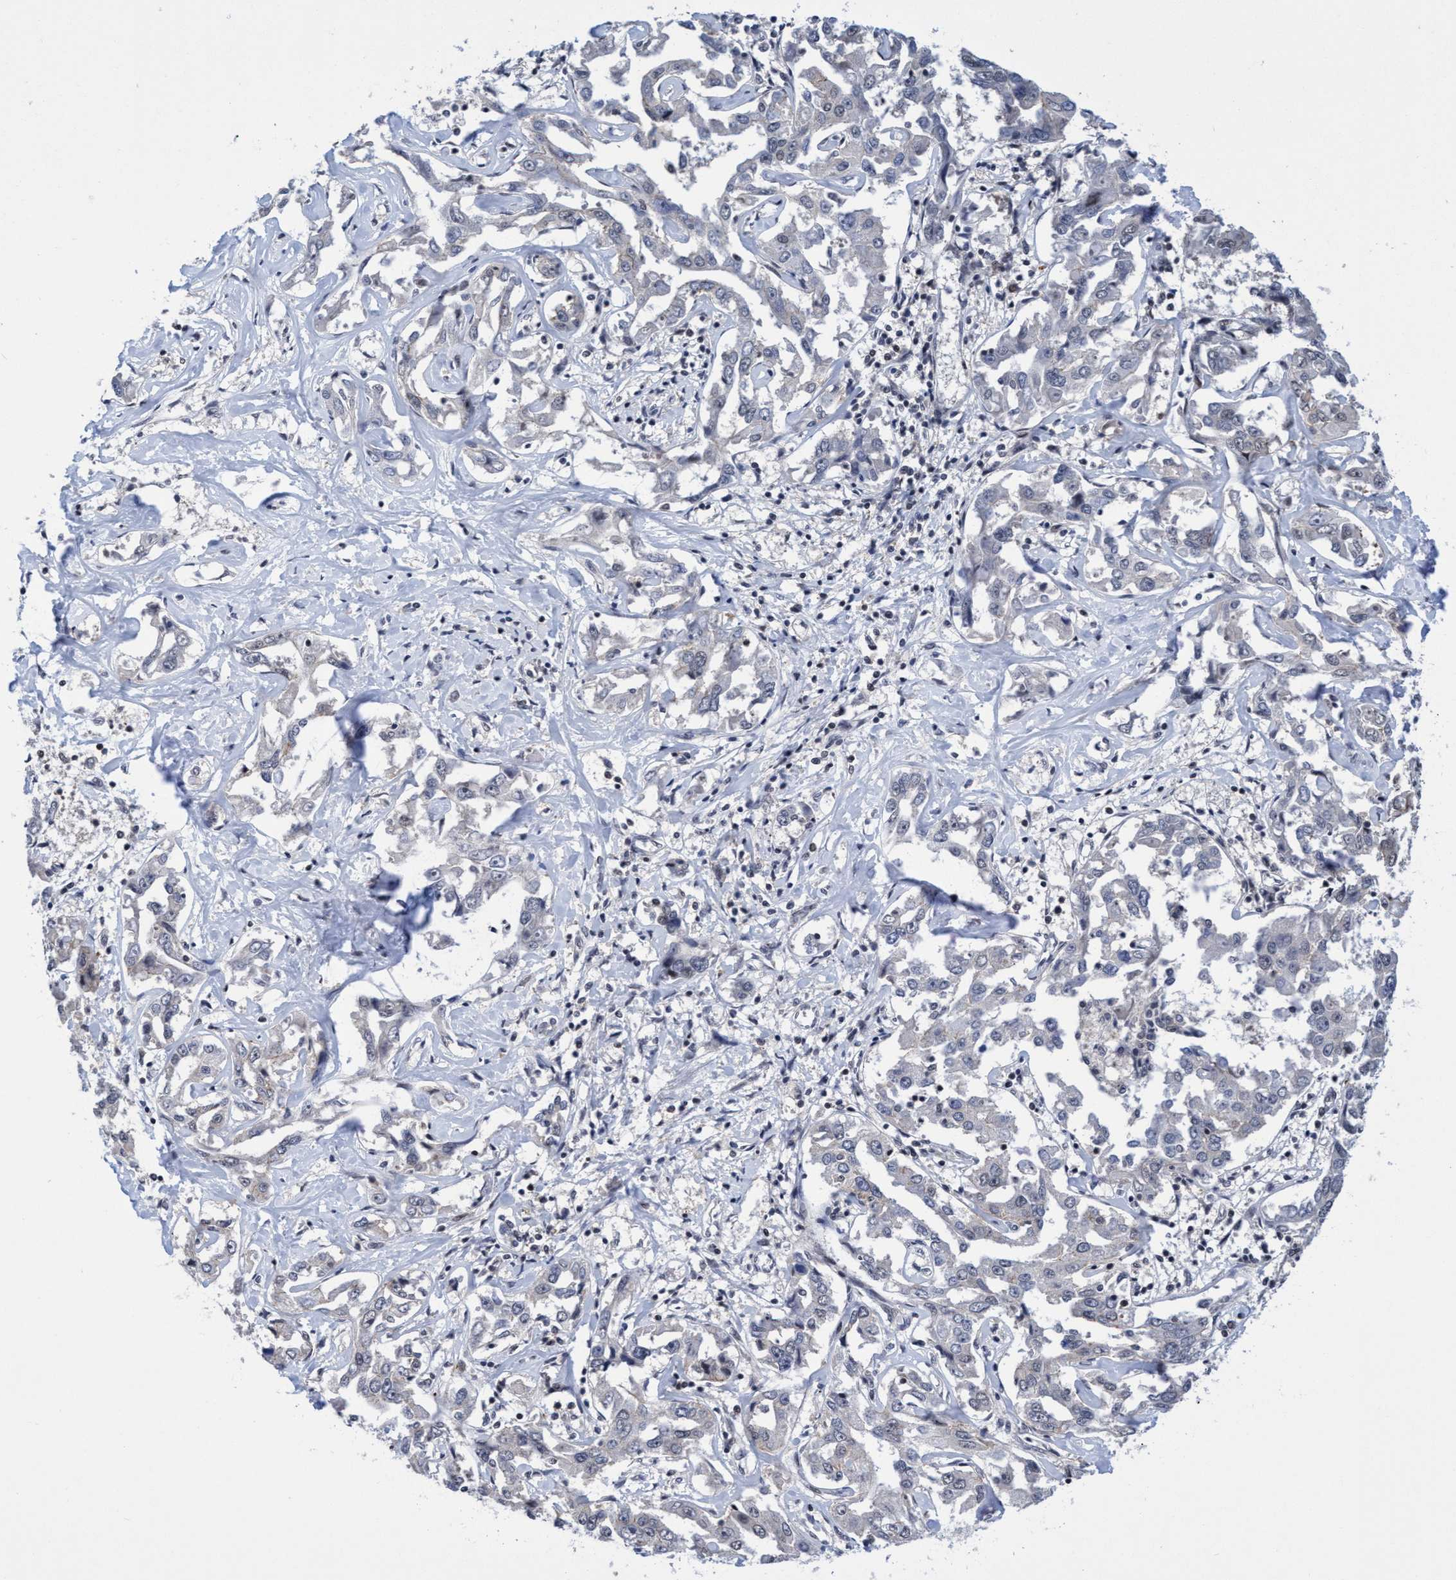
{"staining": {"intensity": "negative", "quantity": "none", "location": "none"}, "tissue": "liver cancer", "cell_type": "Tumor cells", "image_type": "cancer", "snomed": [{"axis": "morphology", "description": "Cholangiocarcinoma"}, {"axis": "topography", "description": "Liver"}], "caption": "Liver cancer stained for a protein using immunohistochemistry reveals no staining tumor cells.", "gene": "C9orf78", "patient": {"sex": "male", "age": 59}}